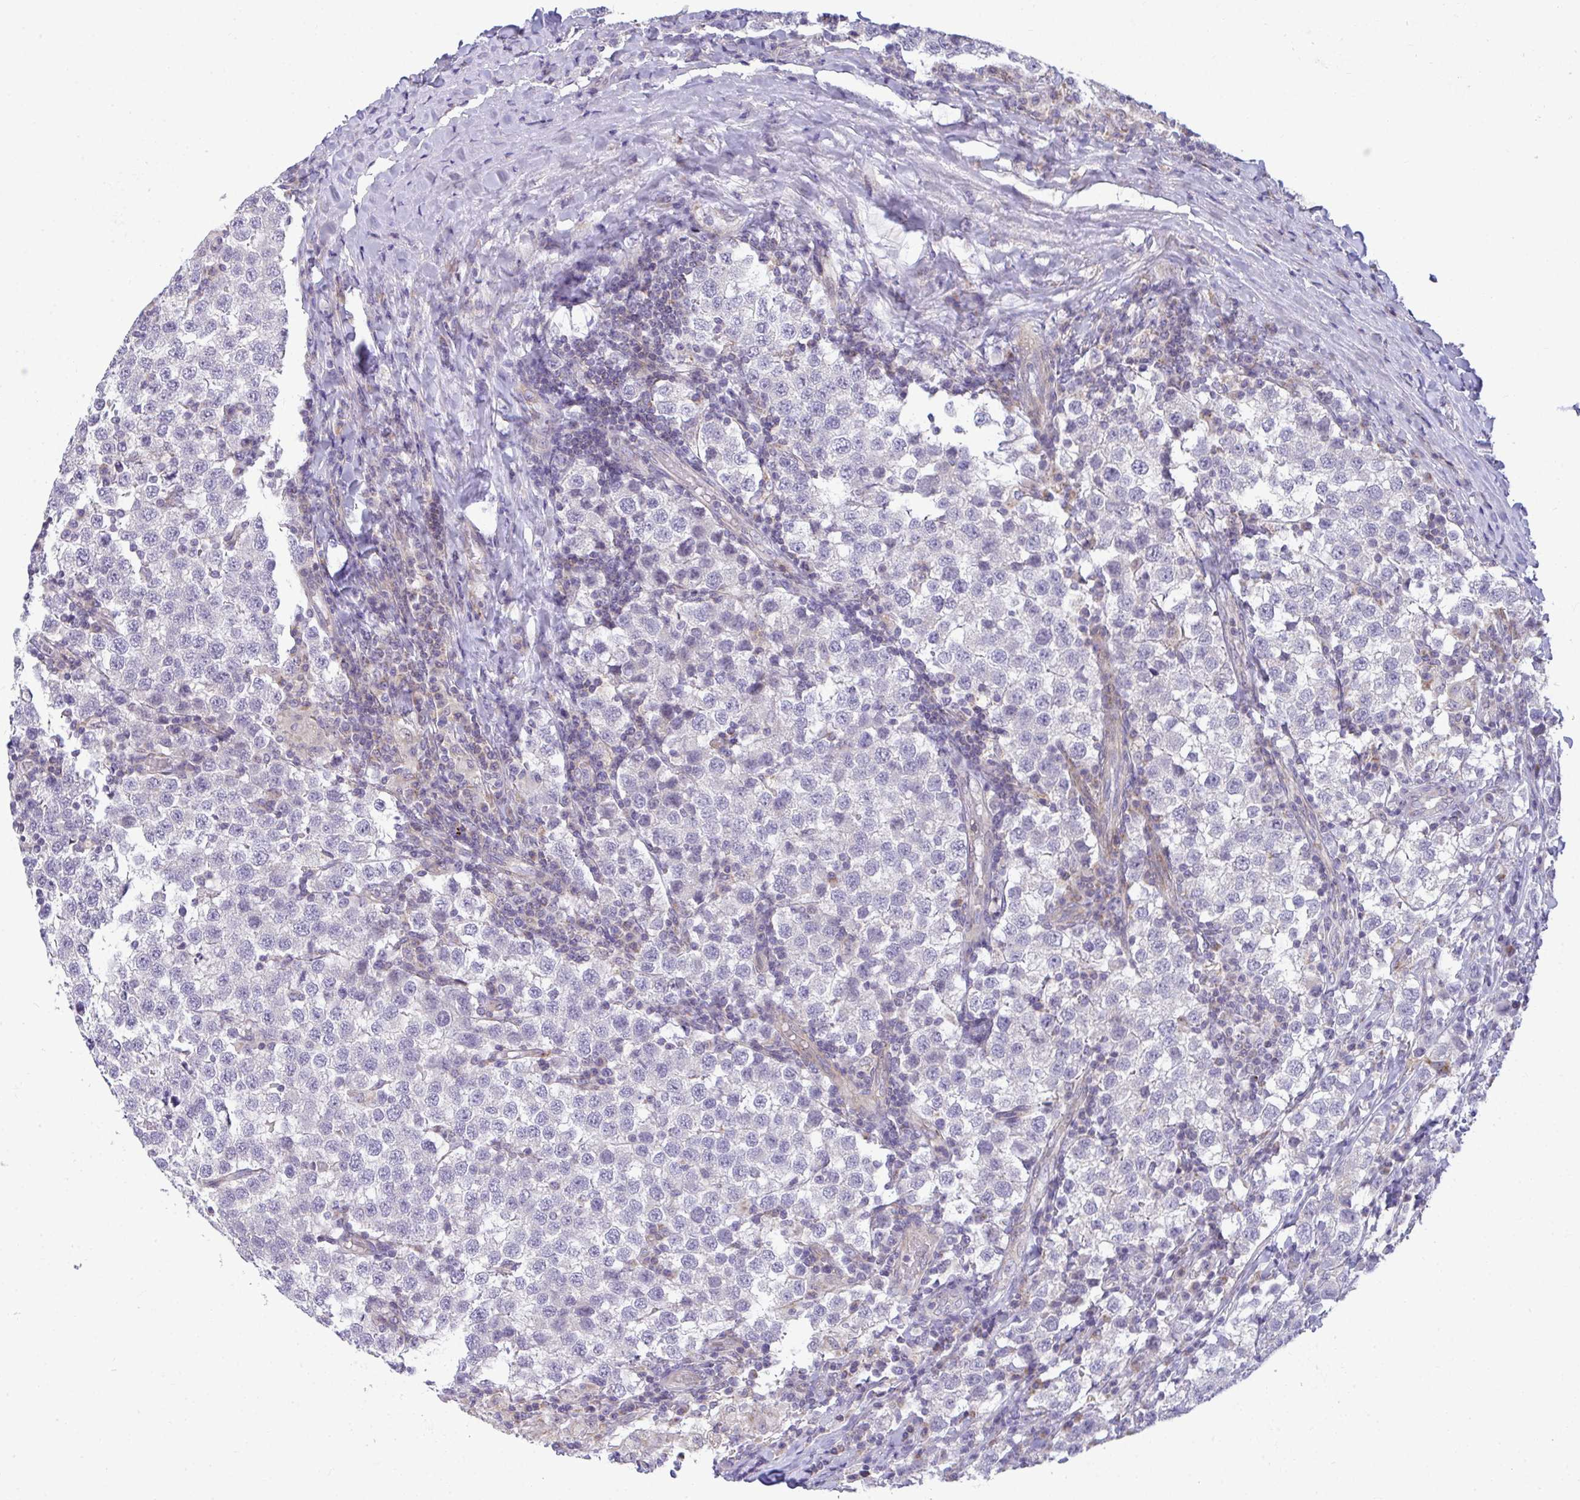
{"staining": {"intensity": "negative", "quantity": "none", "location": "none"}, "tissue": "testis cancer", "cell_type": "Tumor cells", "image_type": "cancer", "snomed": [{"axis": "morphology", "description": "Seminoma, NOS"}, {"axis": "topography", "description": "Testis"}], "caption": "IHC image of neoplastic tissue: human seminoma (testis) stained with DAB (3,3'-diaminobenzidine) exhibits no significant protein expression in tumor cells. The staining was performed using DAB to visualize the protein expression in brown, while the nuclei were stained in blue with hematoxylin (Magnification: 20x).", "gene": "SRRM4", "patient": {"sex": "male", "age": 34}}